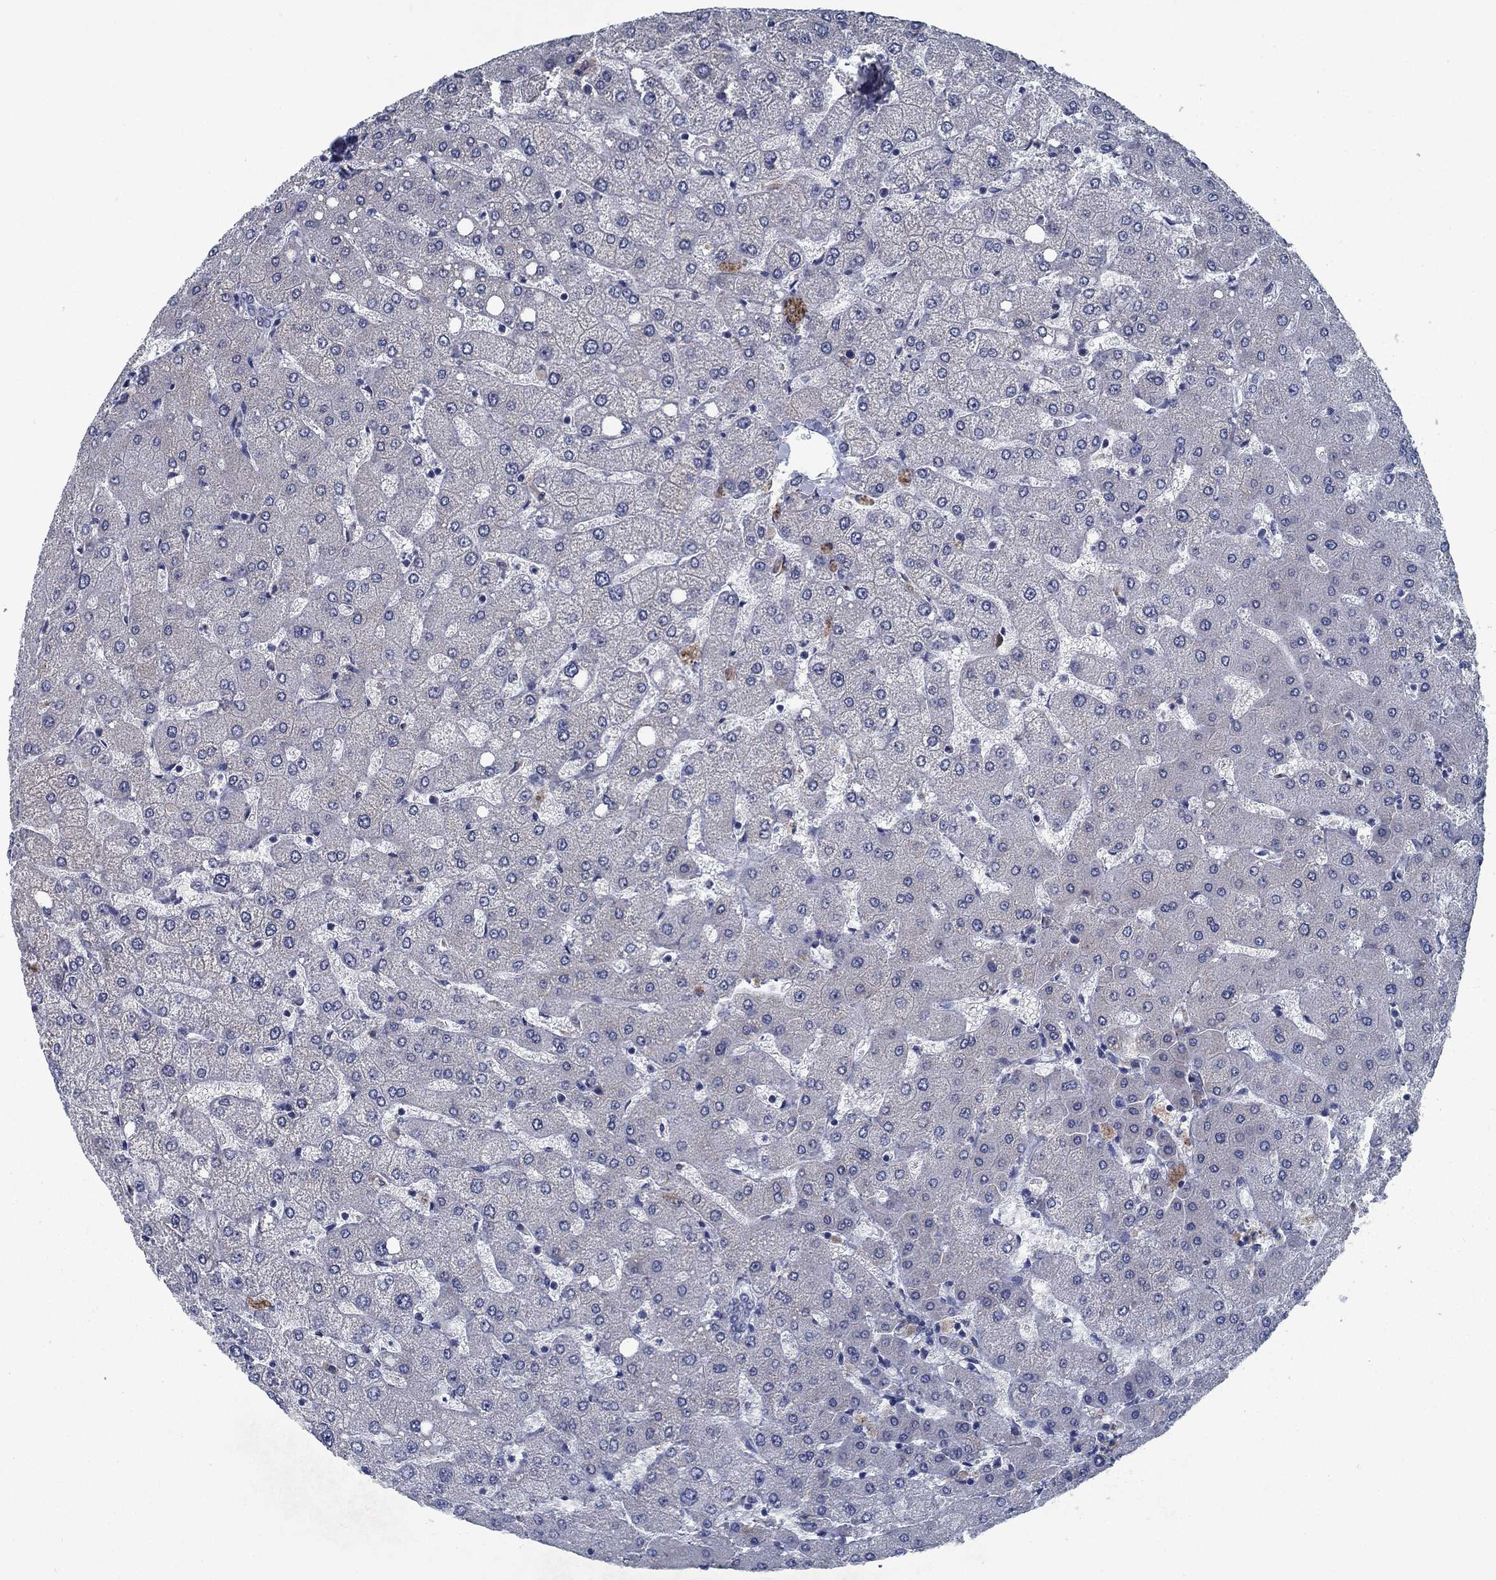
{"staining": {"intensity": "negative", "quantity": "none", "location": "none"}, "tissue": "liver", "cell_type": "Cholangiocytes", "image_type": "normal", "snomed": [{"axis": "morphology", "description": "Normal tissue, NOS"}, {"axis": "topography", "description": "Liver"}], "caption": "A high-resolution histopathology image shows IHC staining of normal liver, which reveals no significant expression in cholangiocytes.", "gene": "PNMA8A", "patient": {"sex": "female", "age": 54}}